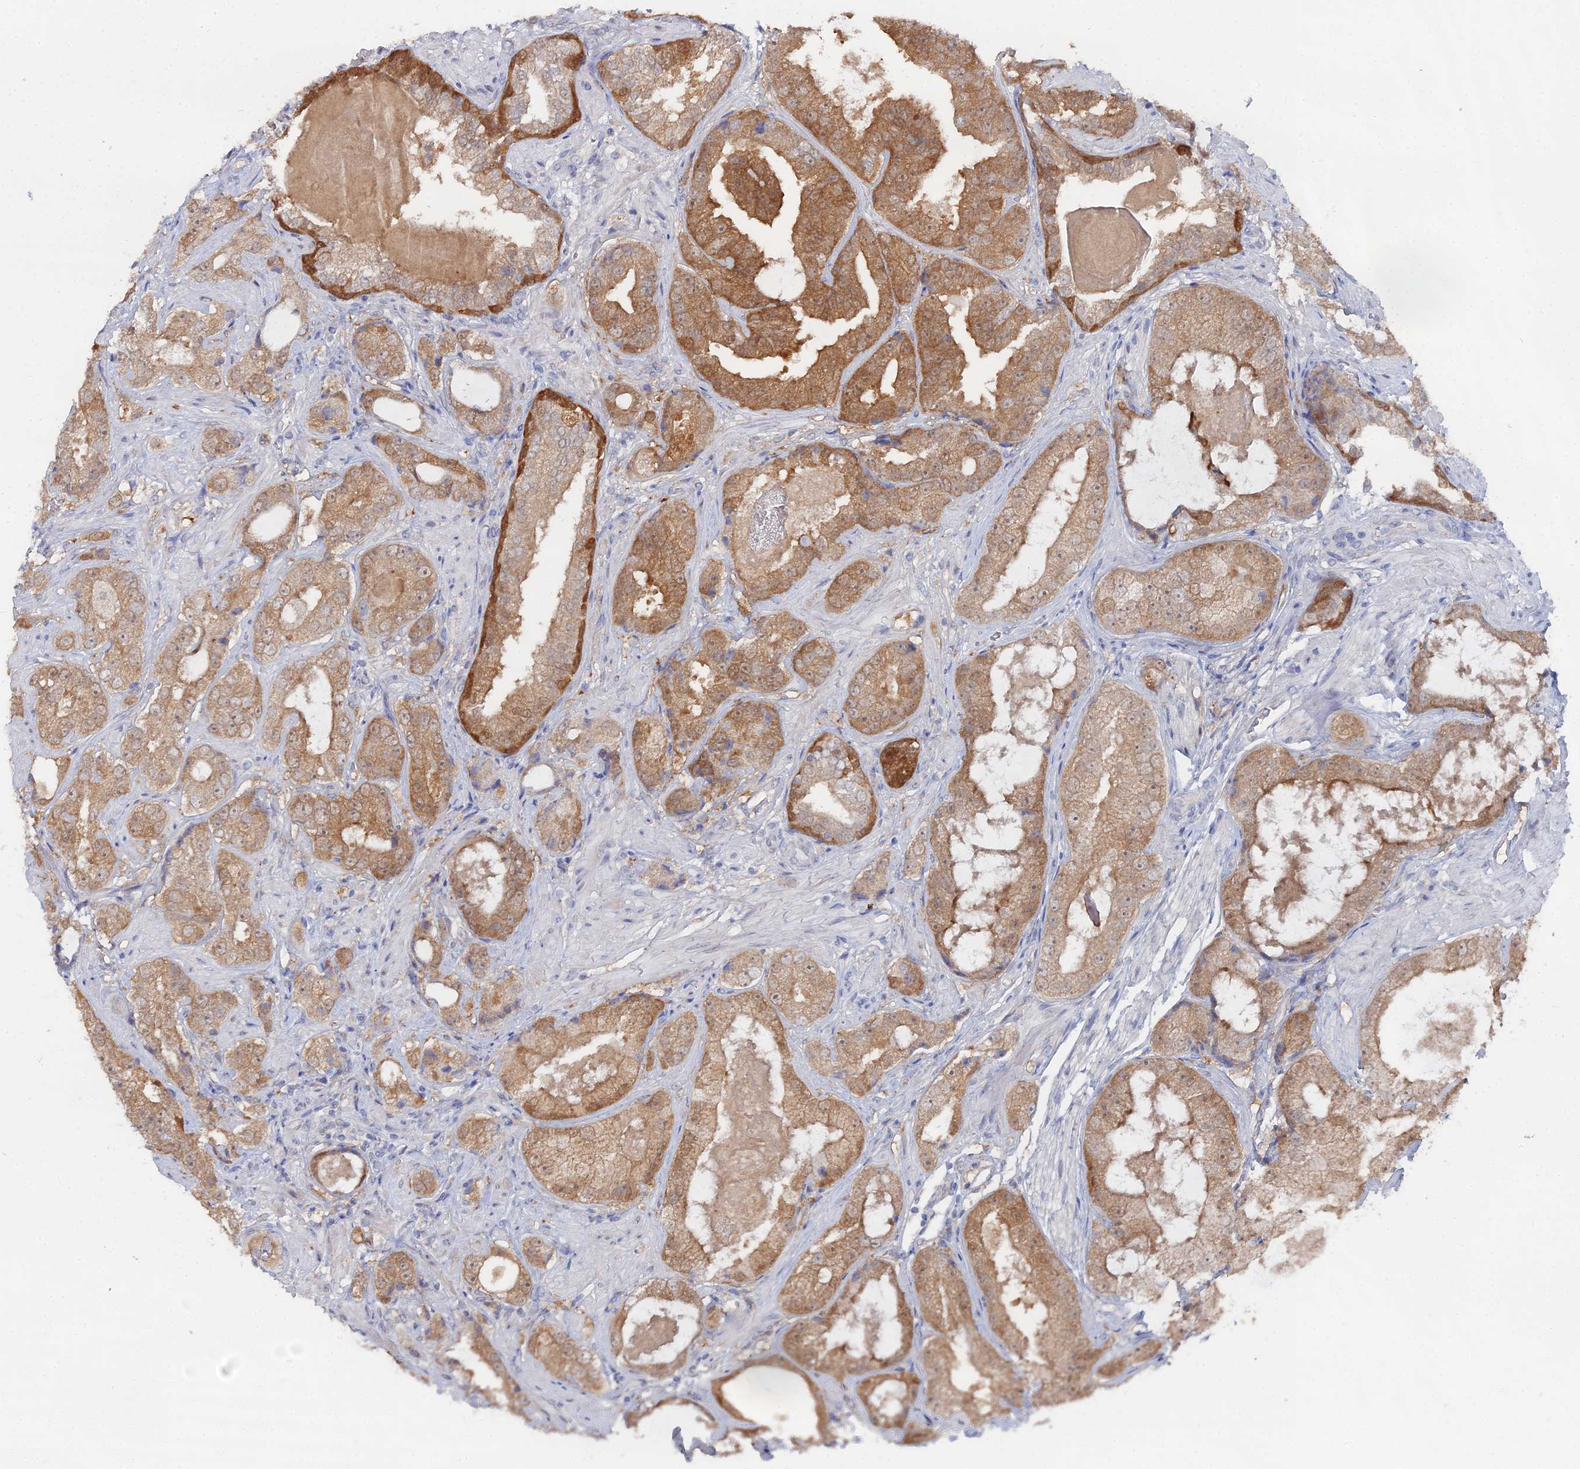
{"staining": {"intensity": "moderate", "quantity": ">75%", "location": "cytoplasmic/membranous"}, "tissue": "prostate cancer", "cell_type": "Tumor cells", "image_type": "cancer", "snomed": [{"axis": "morphology", "description": "Adenocarcinoma, High grade"}, {"axis": "topography", "description": "Prostate"}], "caption": "Immunohistochemistry (DAB) staining of prostate cancer demonstrates moderate cytoplasmic/membranous protein staining in approximately >75% of tumor cells.", "gene": "THAP4", "patient": {"sex": "male", "age": 59}}